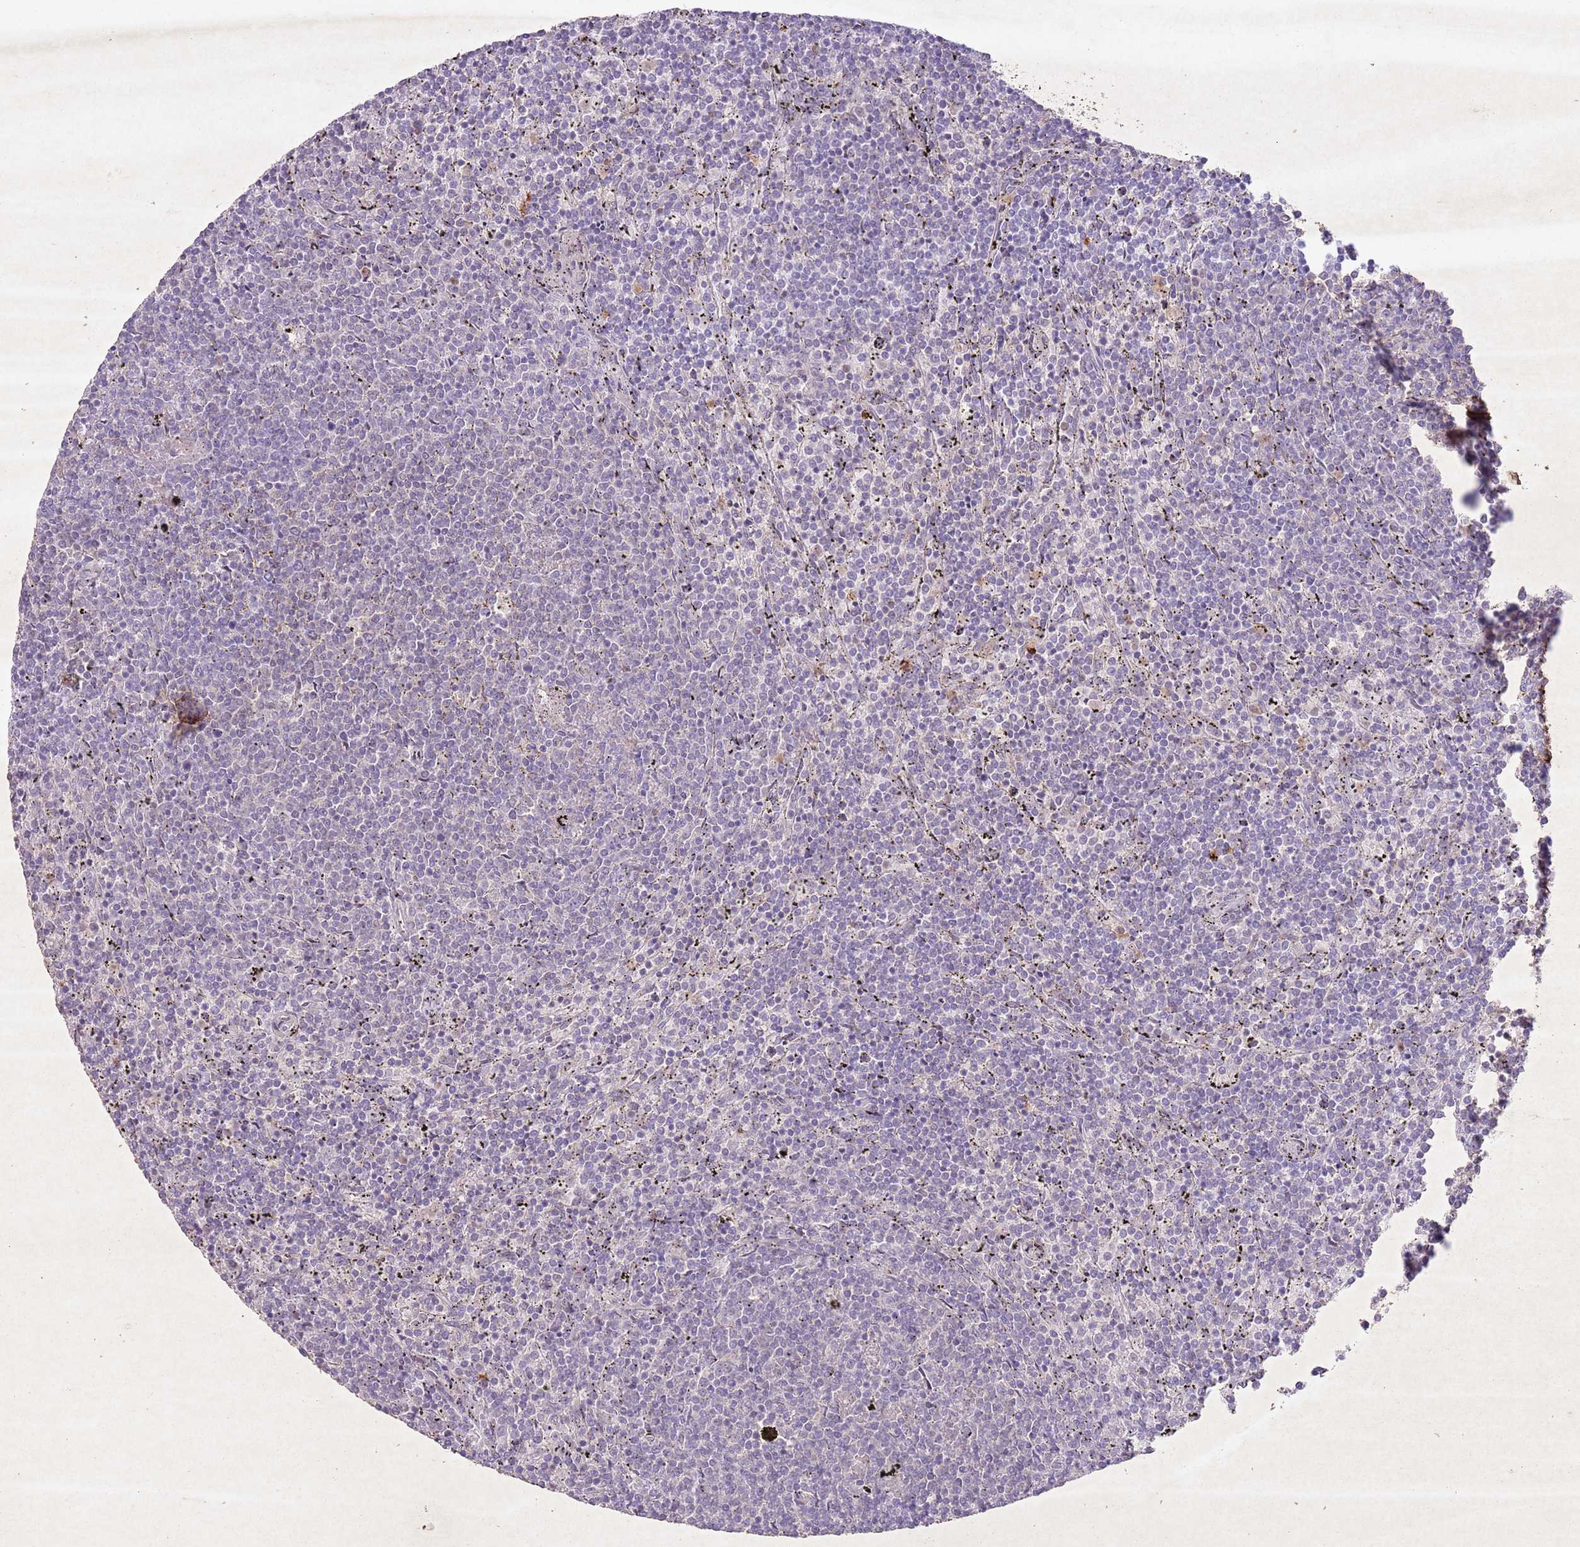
{"staining": {"intensity": "negative", "quantity": "none", "location": "none"}, "tissue": "lymphoma", "cell_type": "Tumor cells", "image_type": "cancer", "snomed": [{"axis": "morphology", "description": "Malignant lymphoma, non-Hodgkin's type, Low grade"}, {"axis": "topography", "description": "Spleen"}], "caption": "The micrograph exhibits no significant staining in tumor cells of low-grade malignant lymphoma, non-Hodgkin's type.", "gene": "CCNI", "patient": {"sex": "female", "age": 50}}